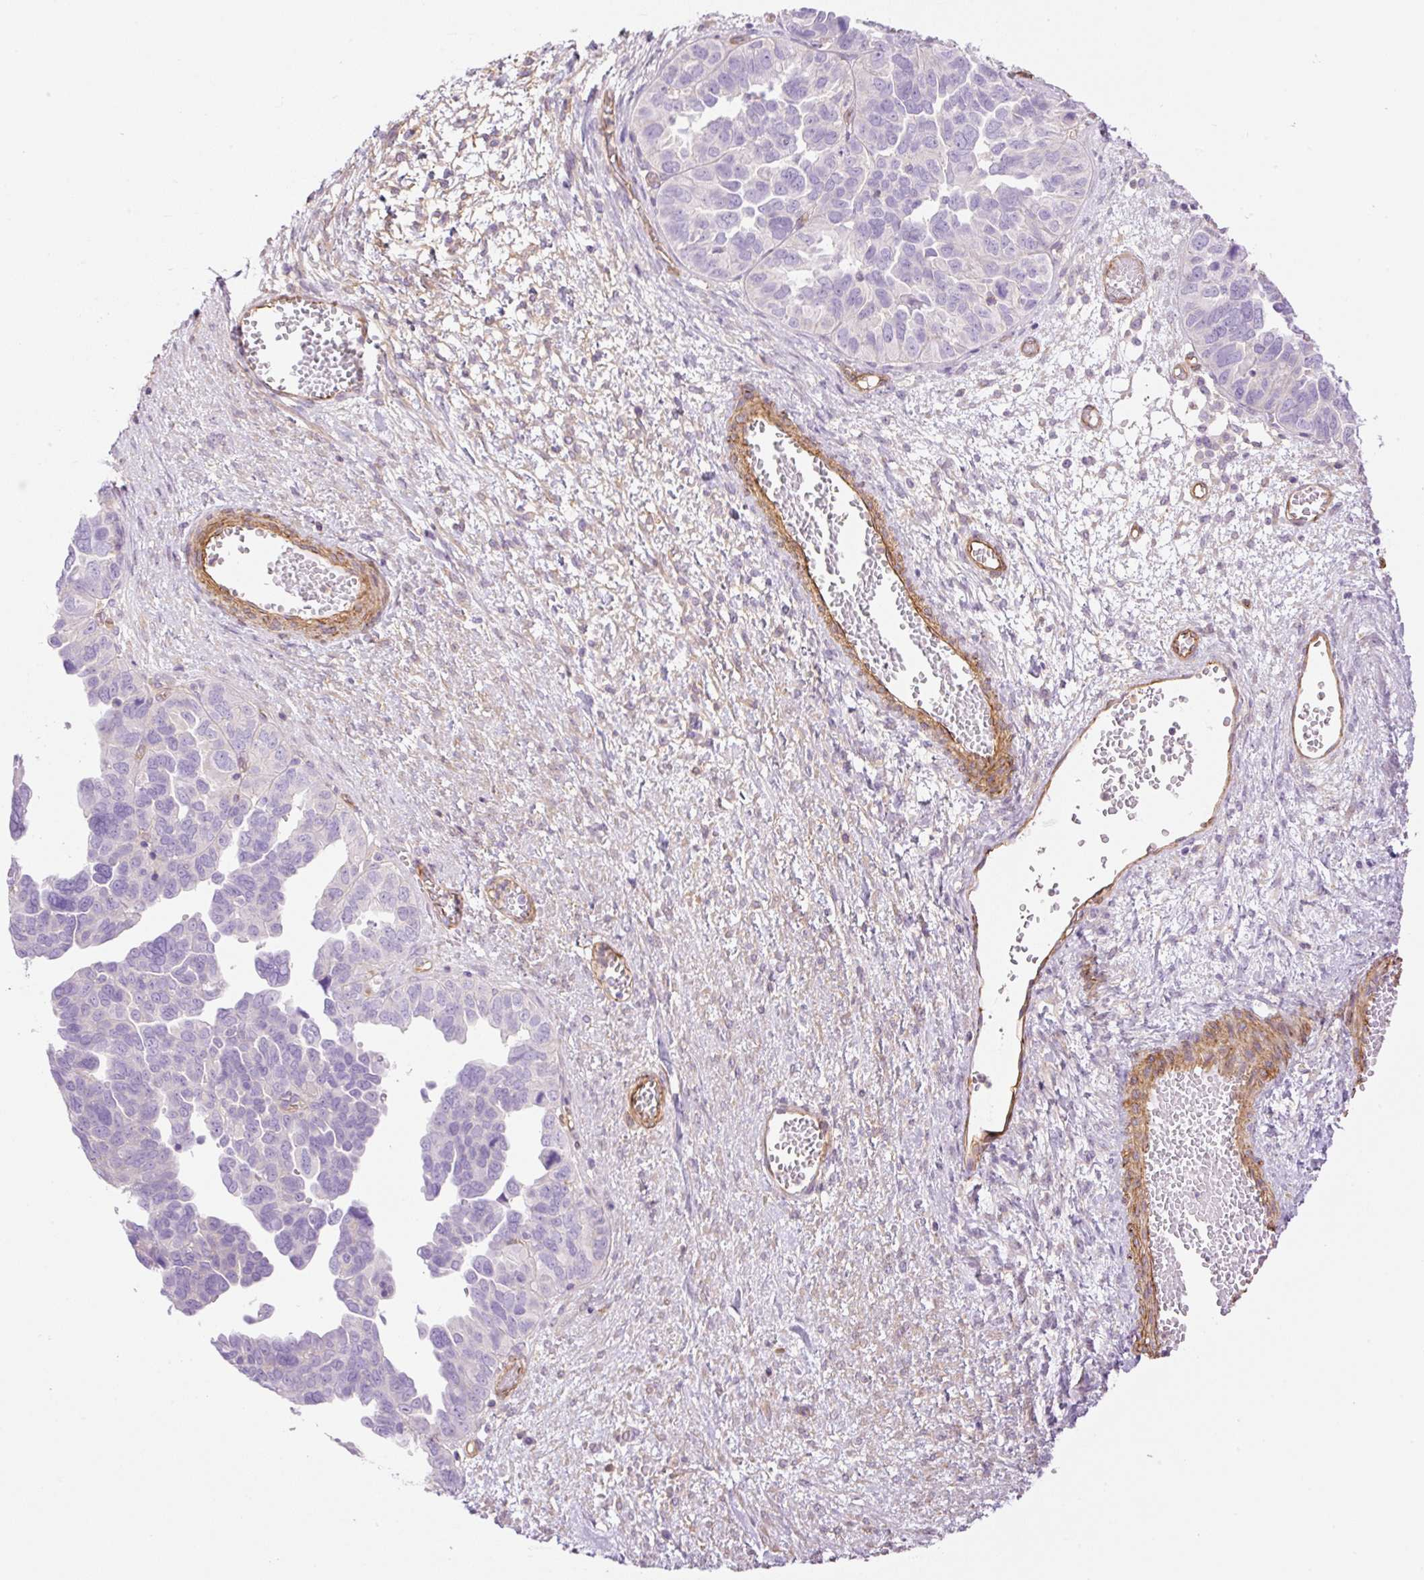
{"staining": {"intensity": "negative", "quantity": "none", "location": "none"}, "tissue": "ovarian cancer", "cell_type": "Tumor cells", "image_type": "cancer", "snomed": [{"axis": "morphology", "description": "Cystadenocarcinoma, serous, NOS"}, {"axis": "topography", "description": "Ovary"}], "caption": "The immunohistochemistry histopathology image has no significant staining in tumor cells of ovarian cancer tissue.", "gene": "EHD3", "patient": {"sex": "female", "age": 64}}